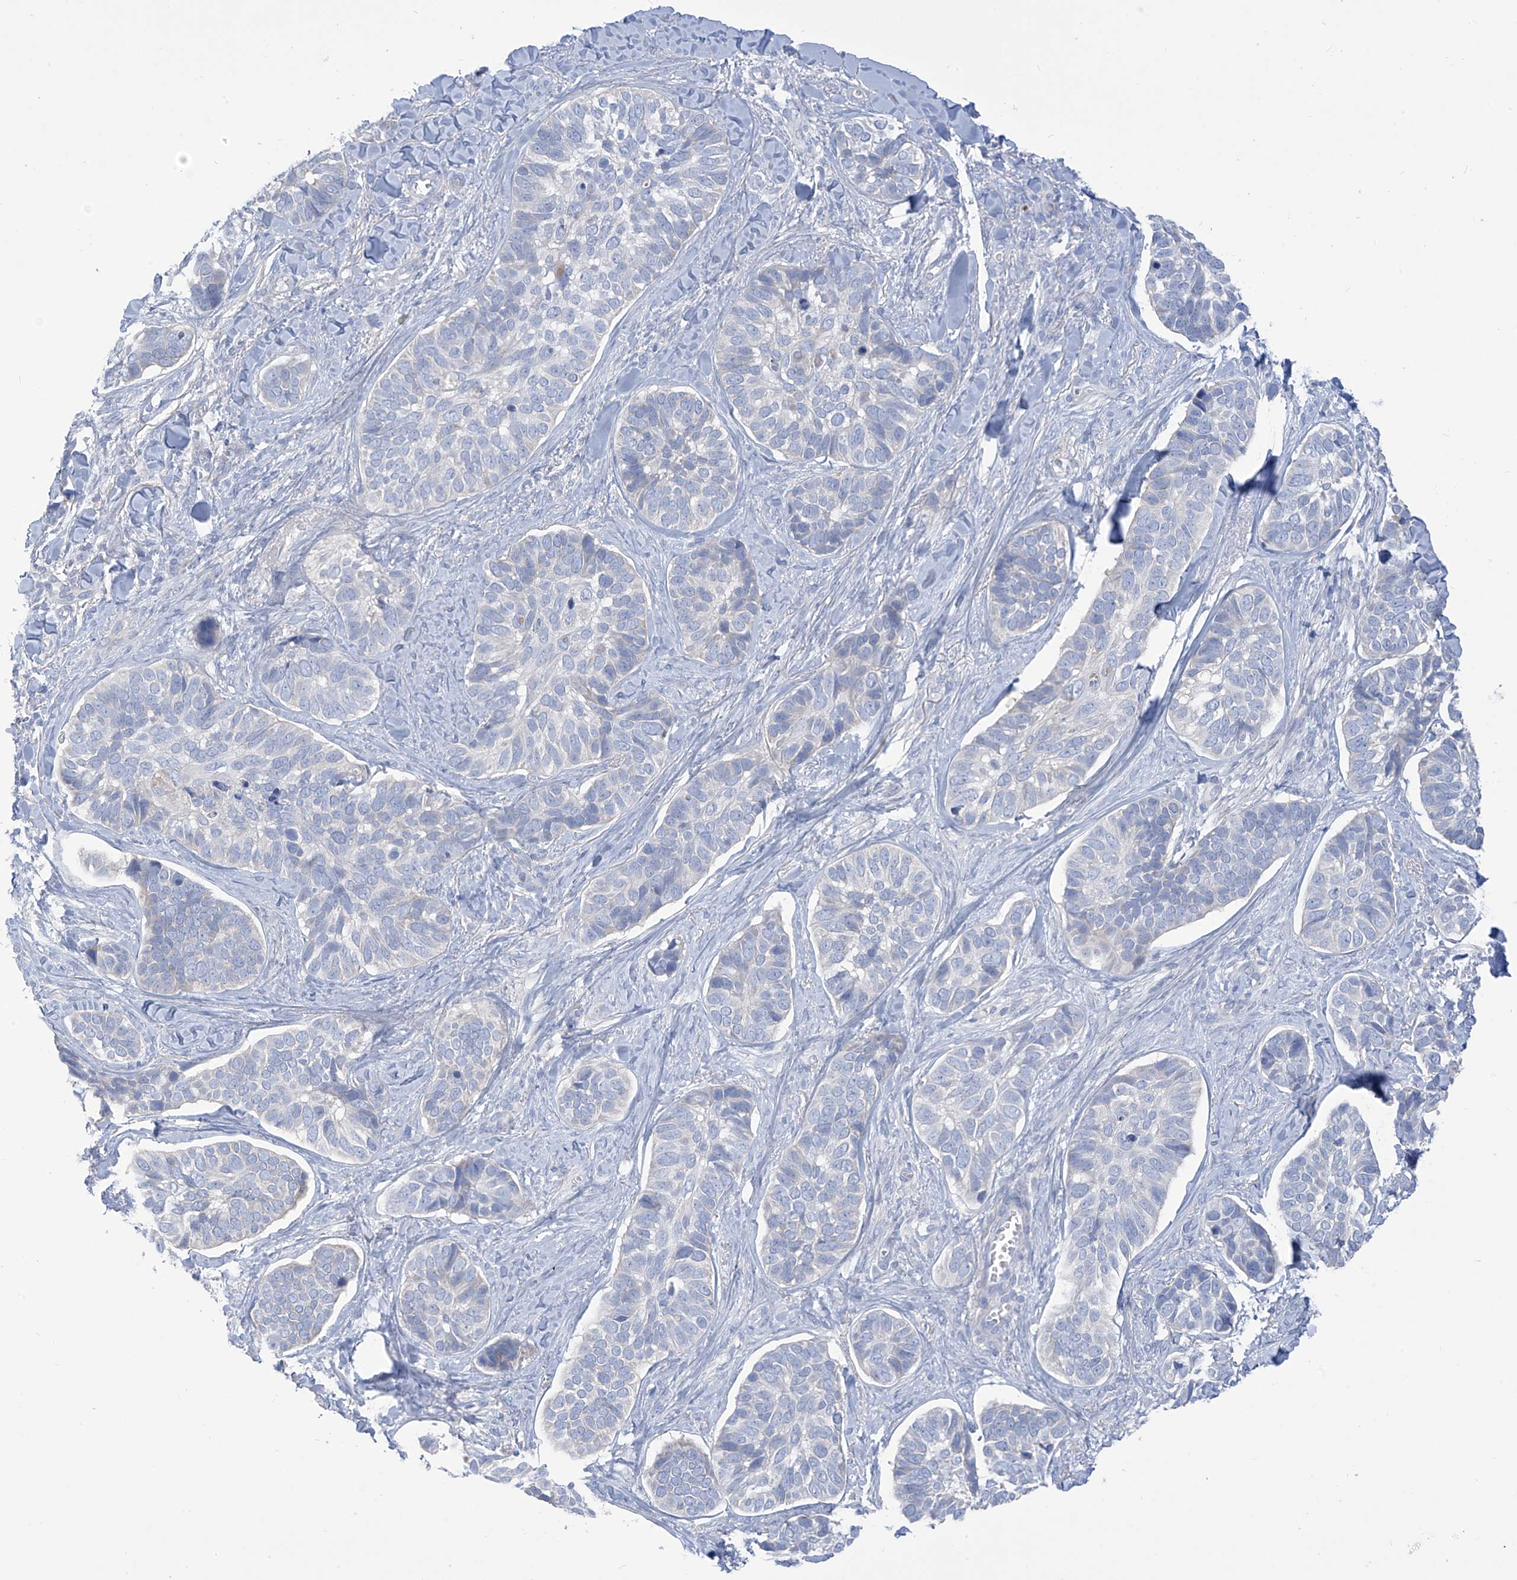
{"staining": {"intensity": "negative", "quantity": "none", "location": "none"}, "tissue": "skin cancer", "cell_type": "Tumor cells", "image_type": "cancer", "snomed": [{"axis": "morphology", "description": "Basal cell carcinoma"}, {"axis": "topography", "description": "Skin"}], "caption": "Immunohistochemical staining of human skin basal cell carcinoma reveals no significant expression in tumor cells.", "gene": "FABP2", "patient": {"sex": "male", "age": 62}}